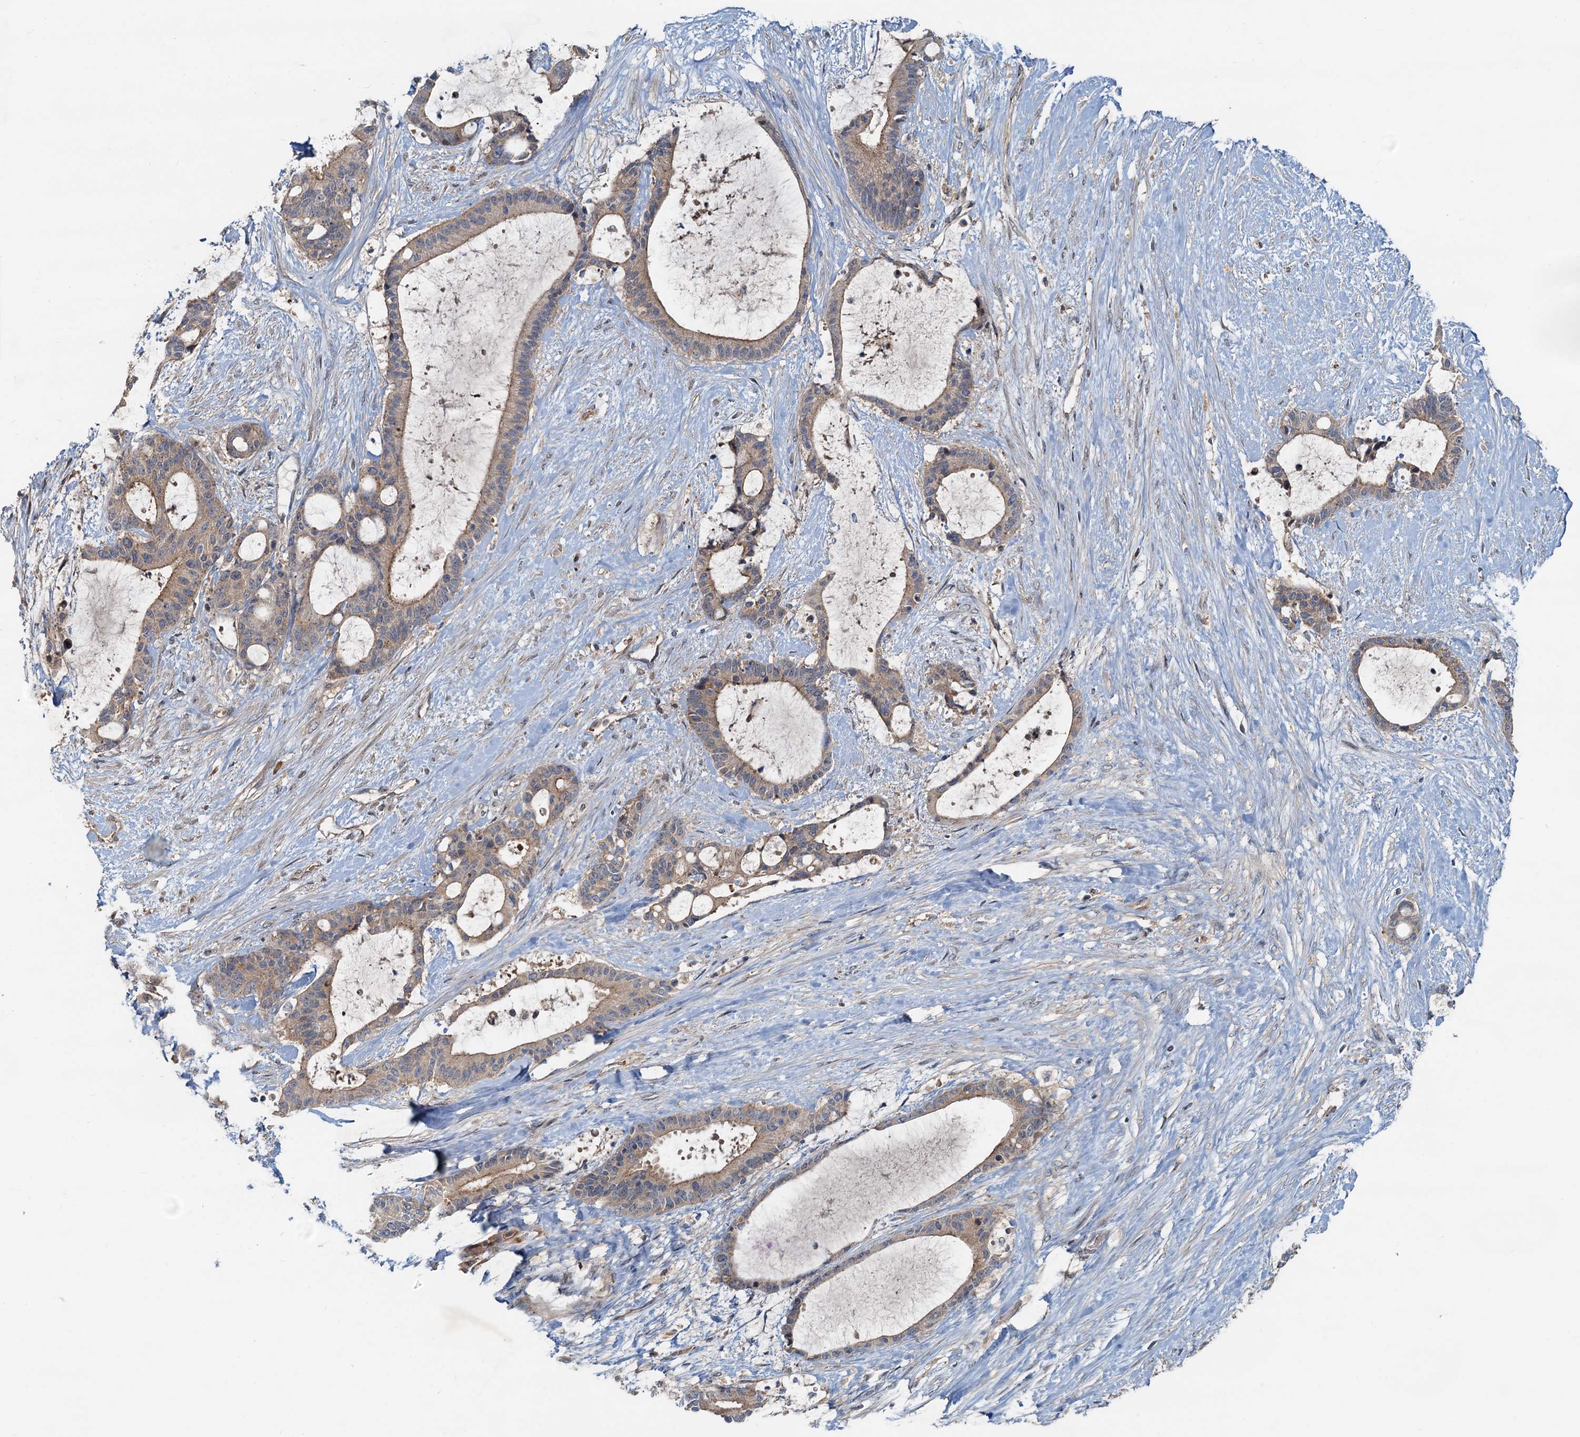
{"staining": {"intensity": "moderate", "quantity": "<25%", "location": "cytoplasmic/membranous"}, "tissue": "liver cancer", "cell_type": "Tumor cells", "image_type": "cancer", "snomed": [{"axis": "morphology", "description": "Normal tissue, NOS"}, {"axis": "morphology", "description": "Cholangiocarcinoma"}, {"axis": "topography", "description": "Liver"}, {"axis": "topography", "description": "Peripheral nerve tissue"}], "caption": "This is an image of IHC staining of liver cancer, which shows moderate positivity in the cytoplasmic/membranous of tumor cells.", "gene": "CEP68", "patient": {"sex": "female", "age": 73}}